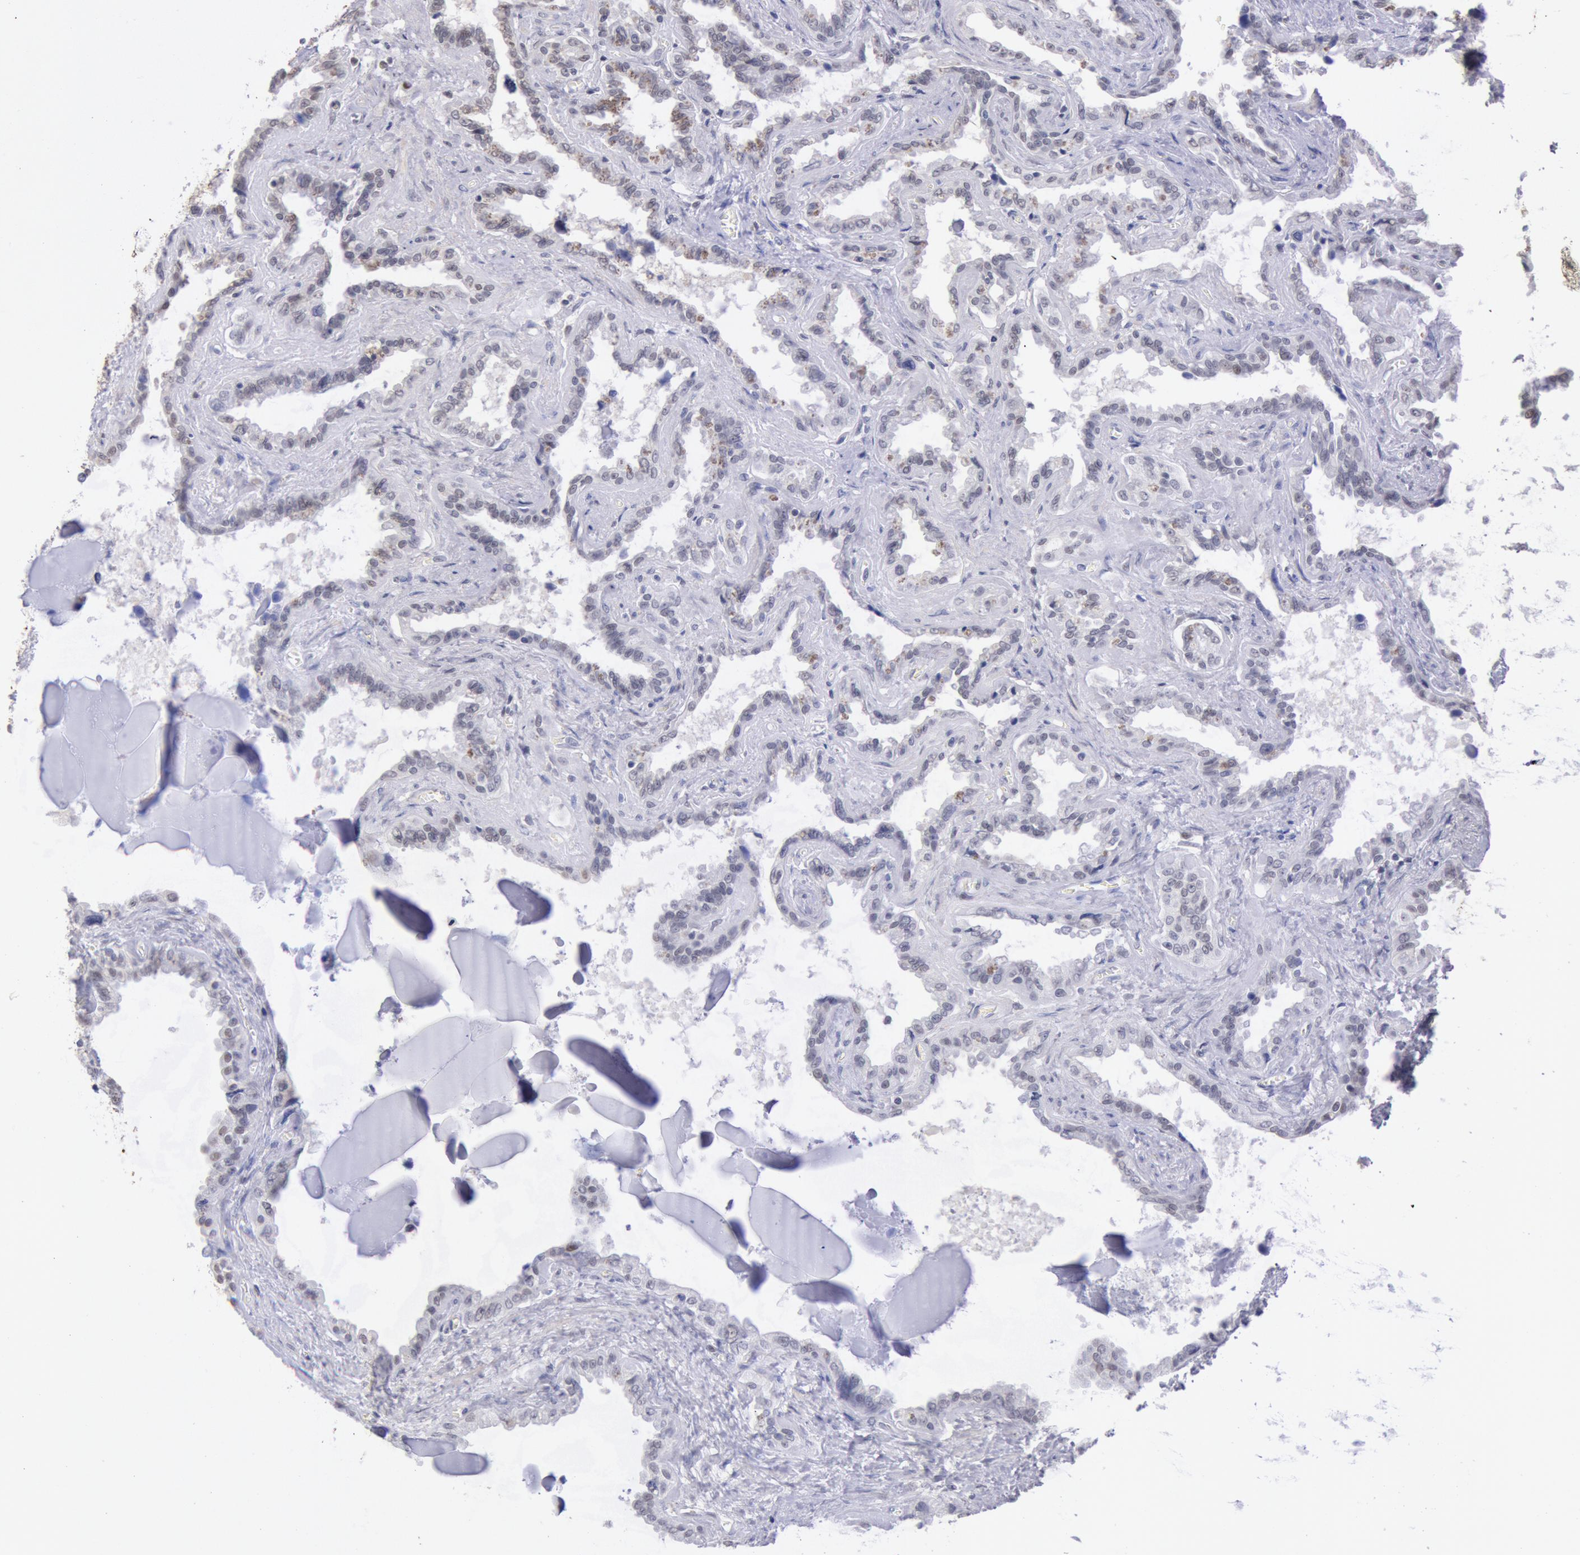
{"staining": {"intensity": "weak", "quantity": "25%-75%", "location": "nuclear"}, "tissue": "seminal vesicle", "cell_type": "Glandular cells", "image_type": "normal", "snomed": [{"axis": "morphology", "description": "Normal tissue, NOS"}, {"axis": "morphology", "description": "Inflammation, NOS"}, {"axis": "topography", "description": "Urinary bladder"}, {"axis": "topography", "description": "Prostate"}, {"axis": "topography", "description": "Seminal veicle"}], "caption": "Seminal vesicle stained with DAB (3,3'-diaminobenzidine) immunohistochemistry exhibits low levels of weak nuclear expression in approximately 25%-75% of glandular cells.", "gene": "MYH6", "patient": {"sex": "male", "age": 82}}